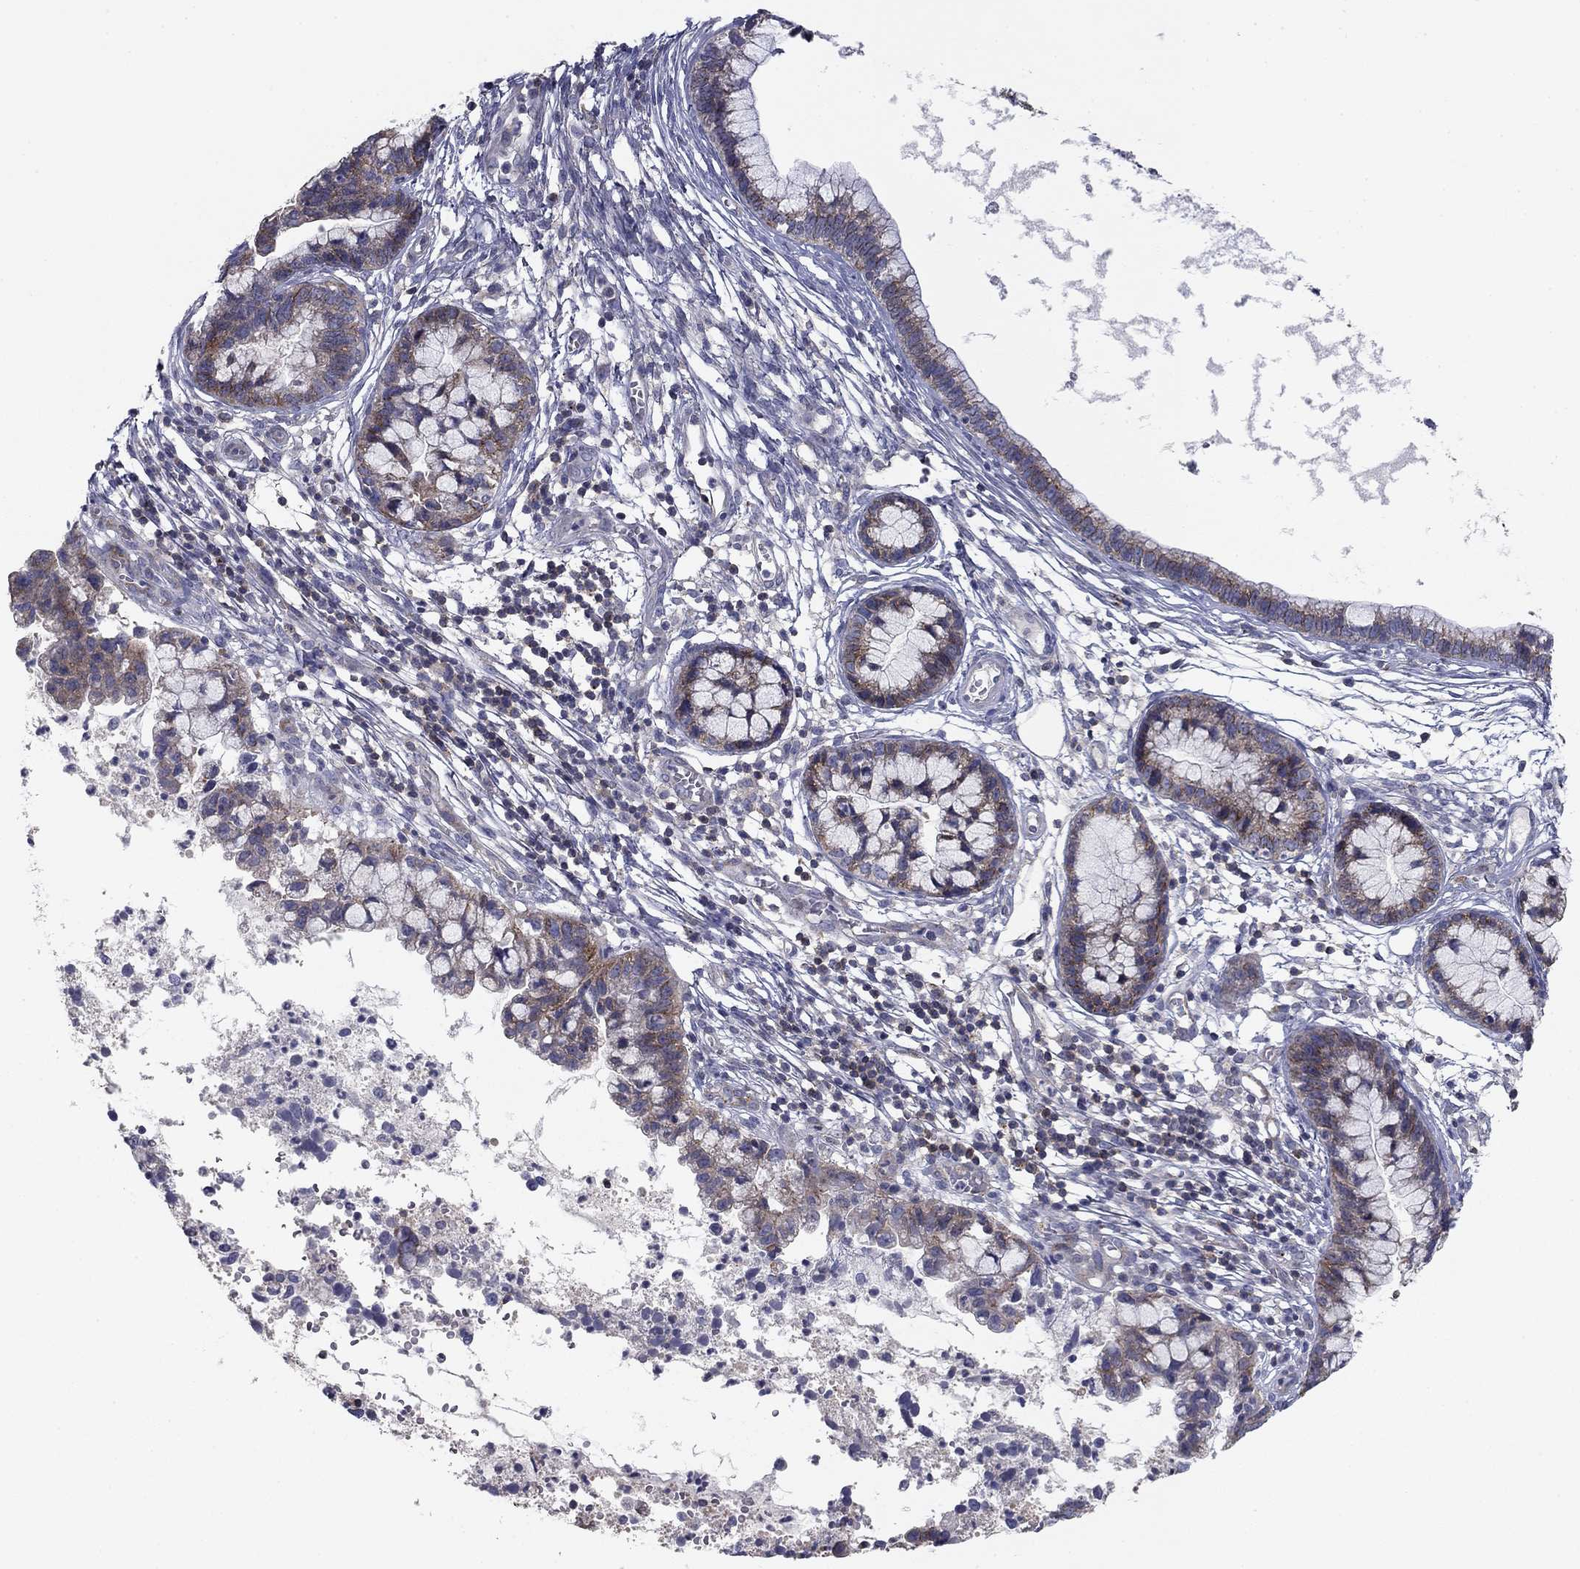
{"staining": {"intensity": "moderate", "quantity": "<25%", "location": "cytoplasmic/membranous"}, "tissue": "cervical cancer", "cell_type": "Tumor cells", "image_type": "cancer", "snomed": [{"axis": "morphology", "description": "Adenocarcinoma, NOS"}, {"axis": "topography", "description": "Cervix"}], "caption": "Protein analysis of cervical cancer (adenocarcinoma) tissue shows moderate cytoplasmic/membranous expression in approximately <25% of tumor cells.", "gene": "SEPTIN3", "patient": {"sex": "female", "age": 44}}